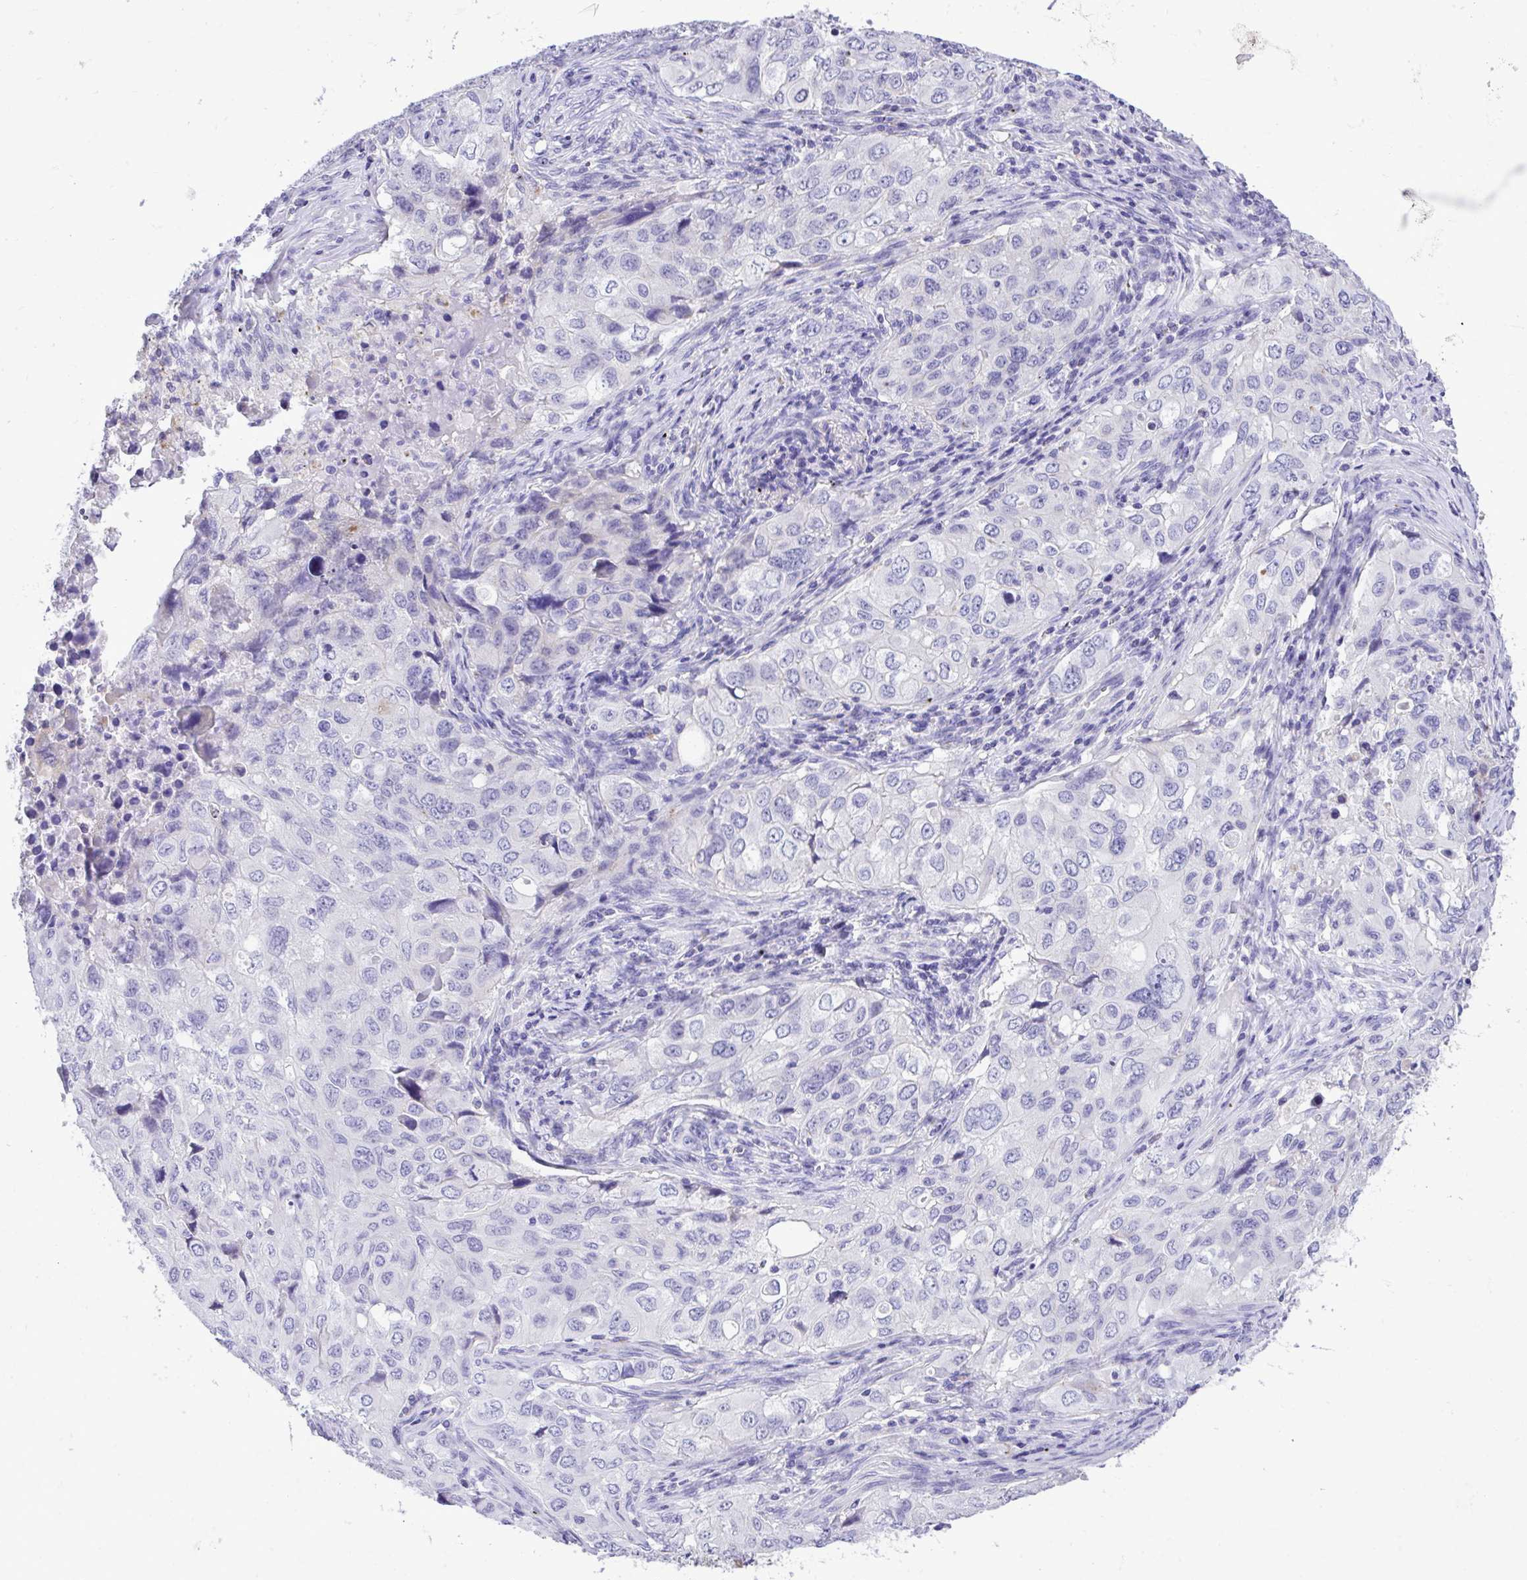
{"staining": {"intensity": "negative", "quantity": "none", "location": "none"}, "tissue": "lung cancer", "cell_type": "Tumor cells", "image_type": "cancer", "snomed": [{"axis": "morphology", "description": "Adenocarcinoma, NOS"}, {"axis": "morphology", "description": "Adenocarcinoma, metastatic, NOS"}, {"axis": "topography", "description": "Lymph node"}, {"axis": "topography", "description": "Lung"}], "caption": "Micrograph shows no protein staining in tumor cells of lung cancer tissue. (Immunohistochemistry, brightfield microscopy, high magnification).", "gene": "ST6GALNAC3", "patient": {"sex": "female", "age": 42}}